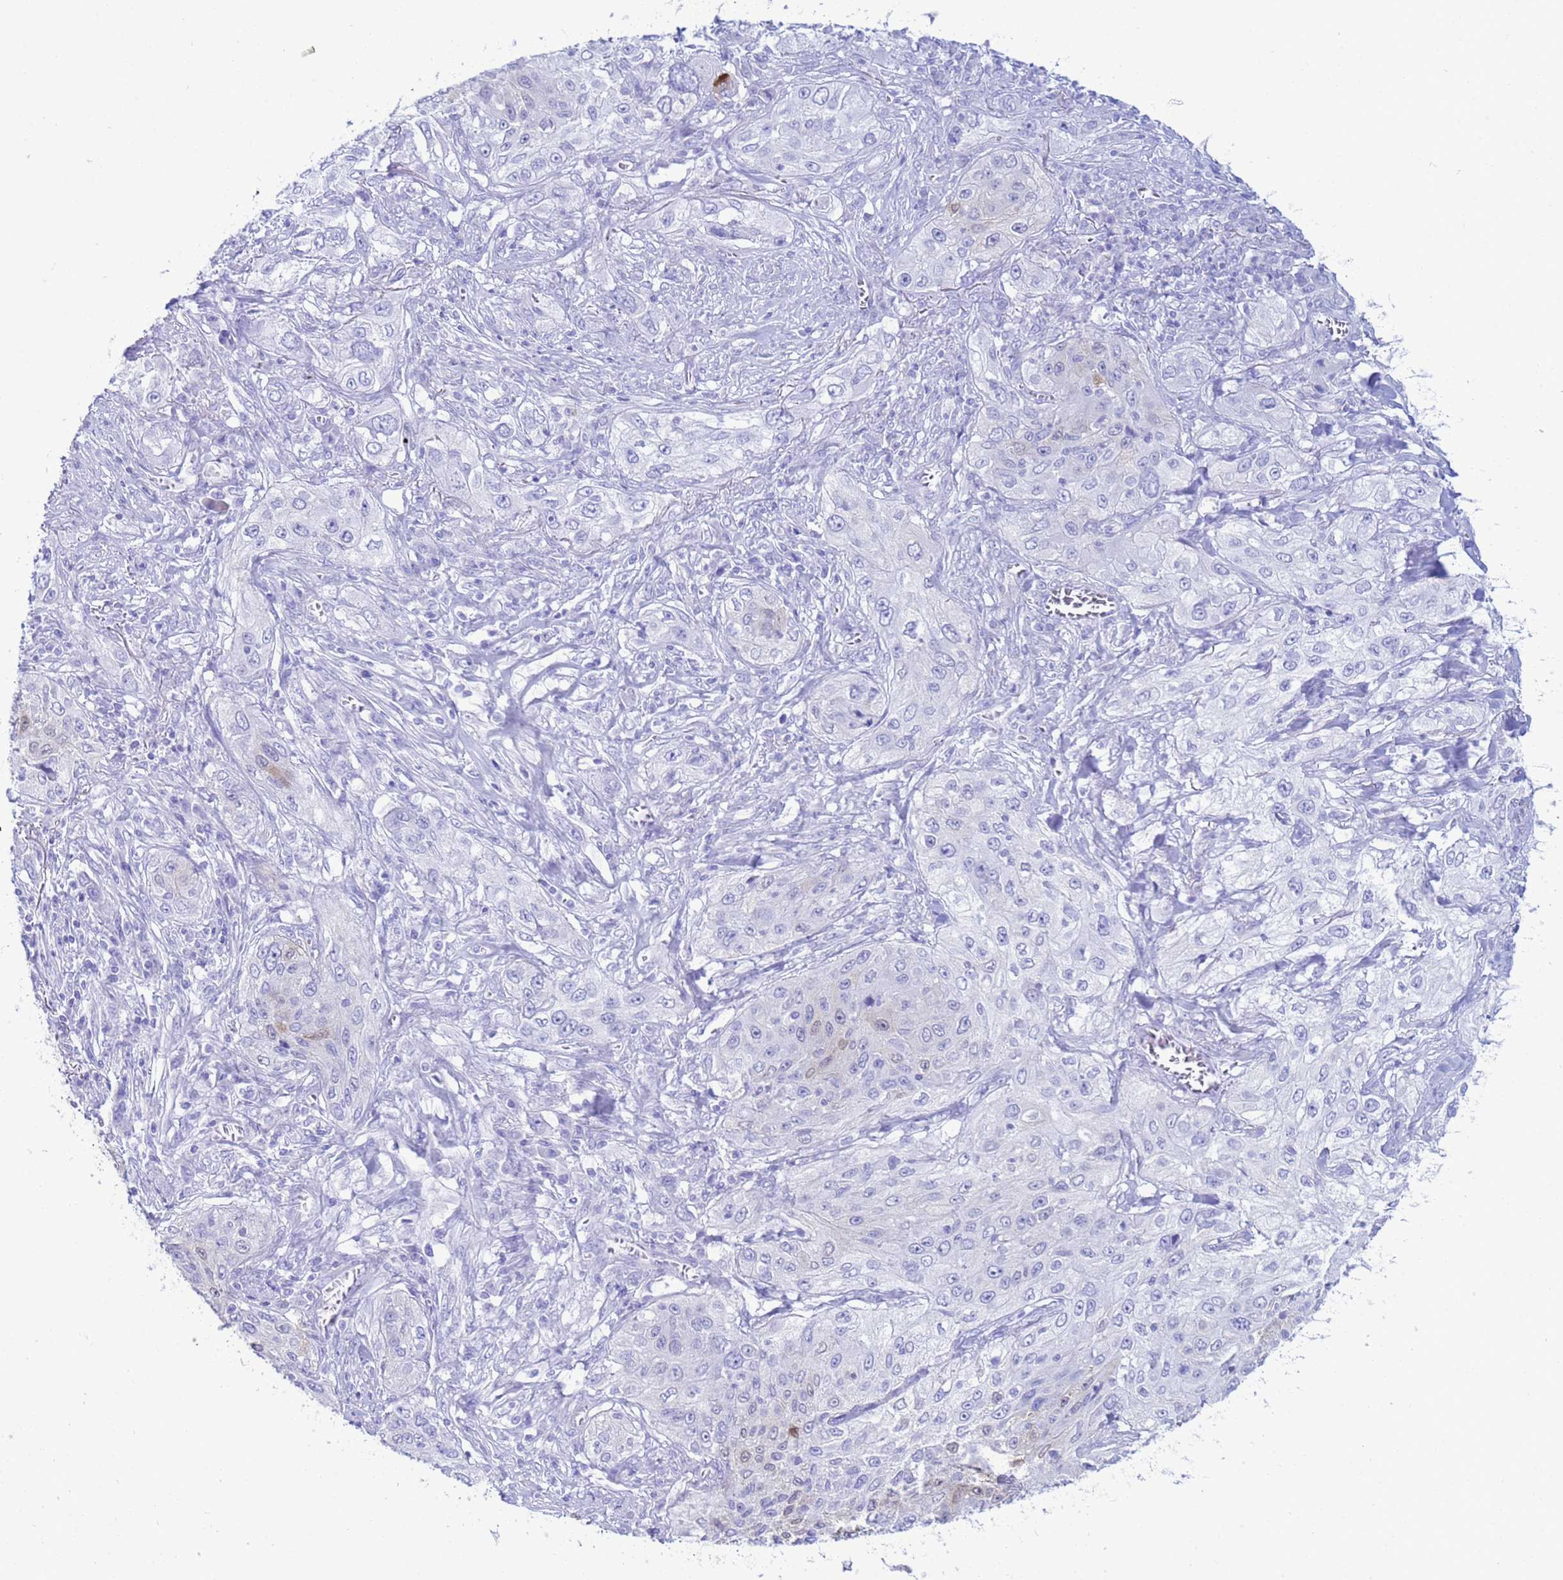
{"staining": {"intensity": "weak", "quantity": "<25%", "location": "cytoplasmic/membranous,nuclear"}, "tissue": "lung cancer", "cell_type": "Tumor cells", "image_type": "cancer", "snomed": [{"axis": "morphology", "description": "Squamous cell carcinoma, NOS"}, {"axis": "topography", "description": "Lung"}], "caption": "Photomicrograph shows no protein staining in tumor cells of lung cancer tissue. Nuclei are stained in blue.", "gene": "AKR1C2", "patient": {"sex": "female", "age": 69}}